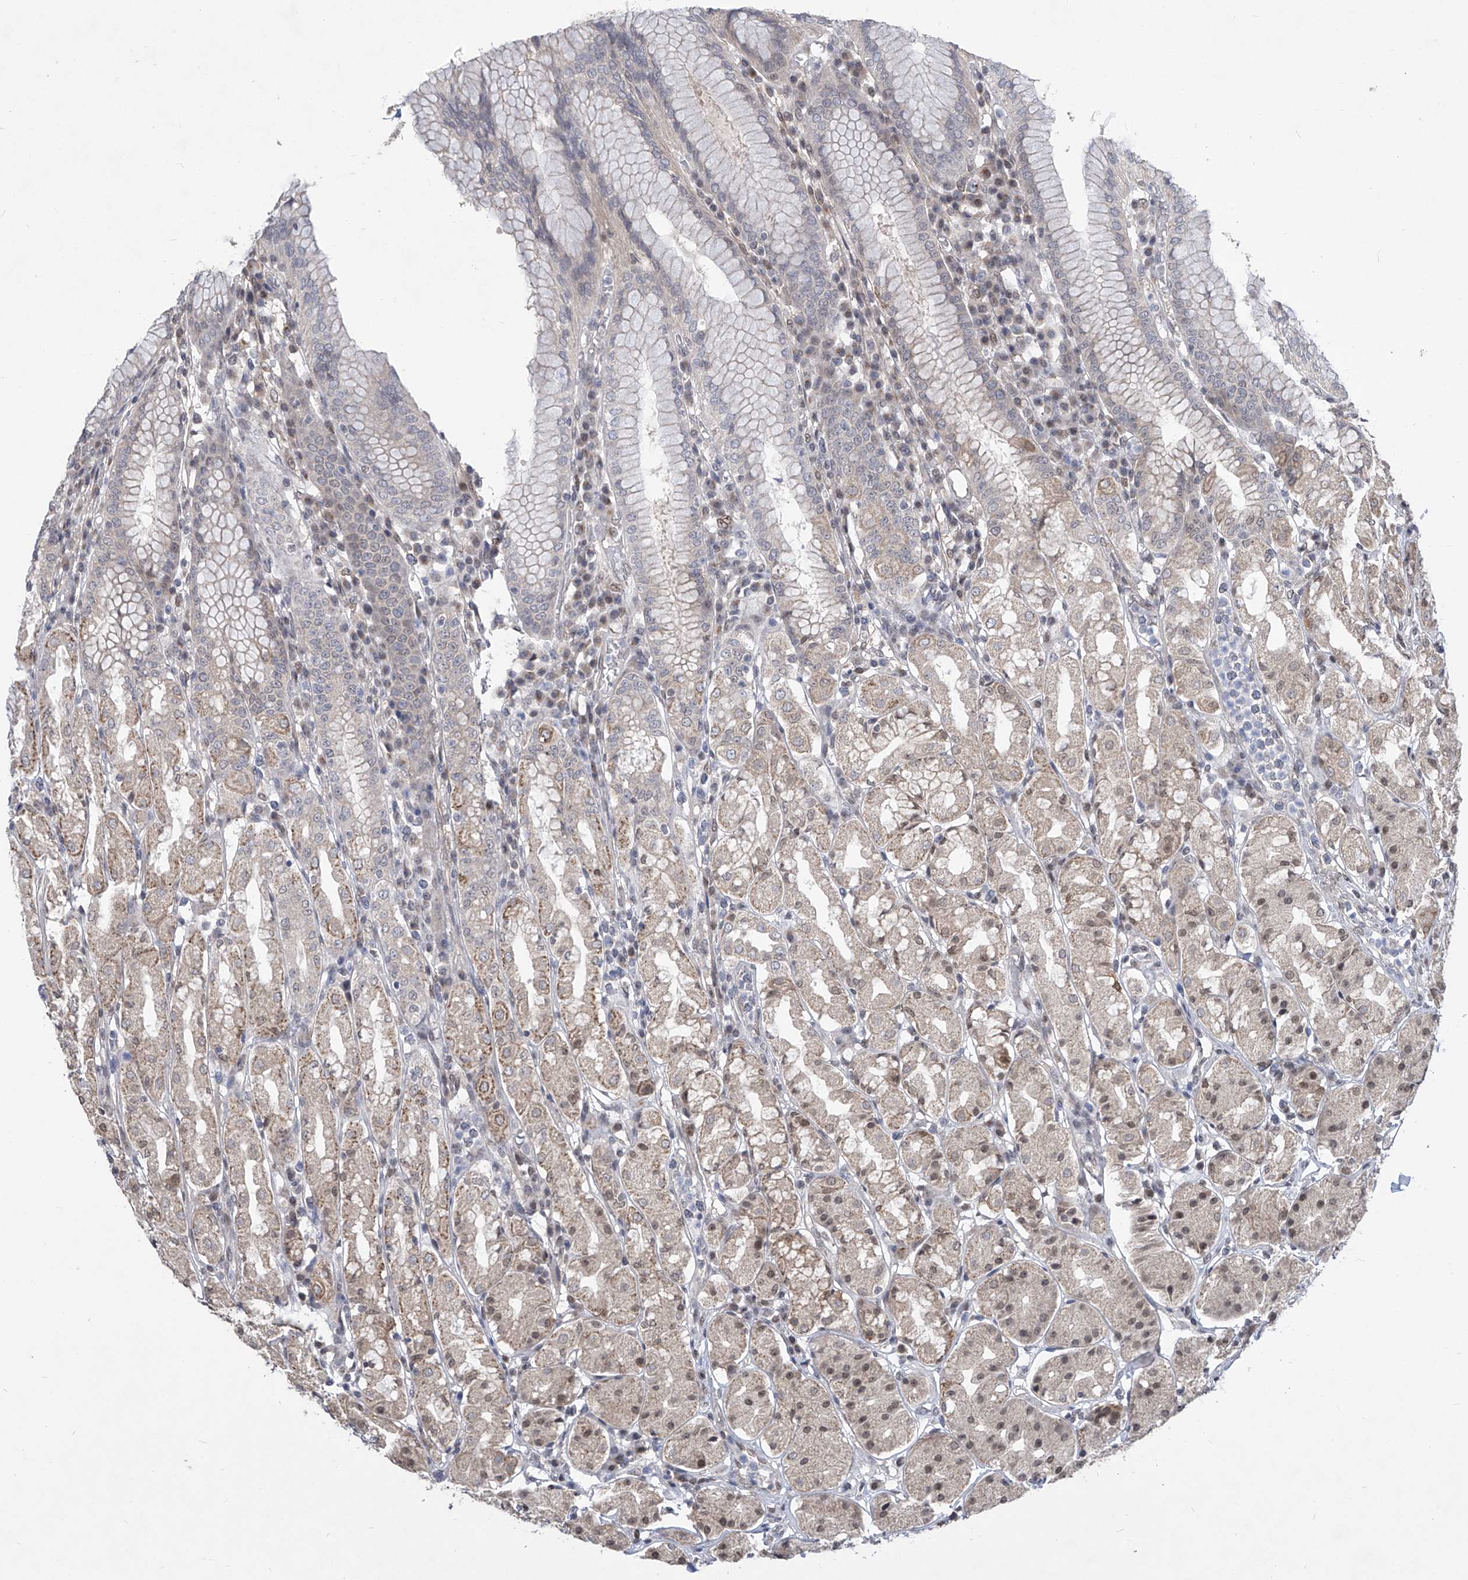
{"staining": {"intensity": "moderate", "quantity": "25%-75%", "location": "cytoplasmic/membranous"}, "tissue": "stomach", "cell_type": "Glandular cells", "image_type": "normal", "snomed": [{"axis": "morphology", "description": "Normal tissue, NOS"}, {"axis": "topography", "description": "Stomach"}, {"axis": "topography", "description": "Stomach, lower"}], "caption": "IHC photomicrograph of benign stomach stained for a protein (brown), which demonstrates medium levels of moderate cytoplasmic/membranous positivity in approximately 25%-75% of glandular cells.", "gene": "CETN1", "patient": {"sex": "female", "age": 56}}